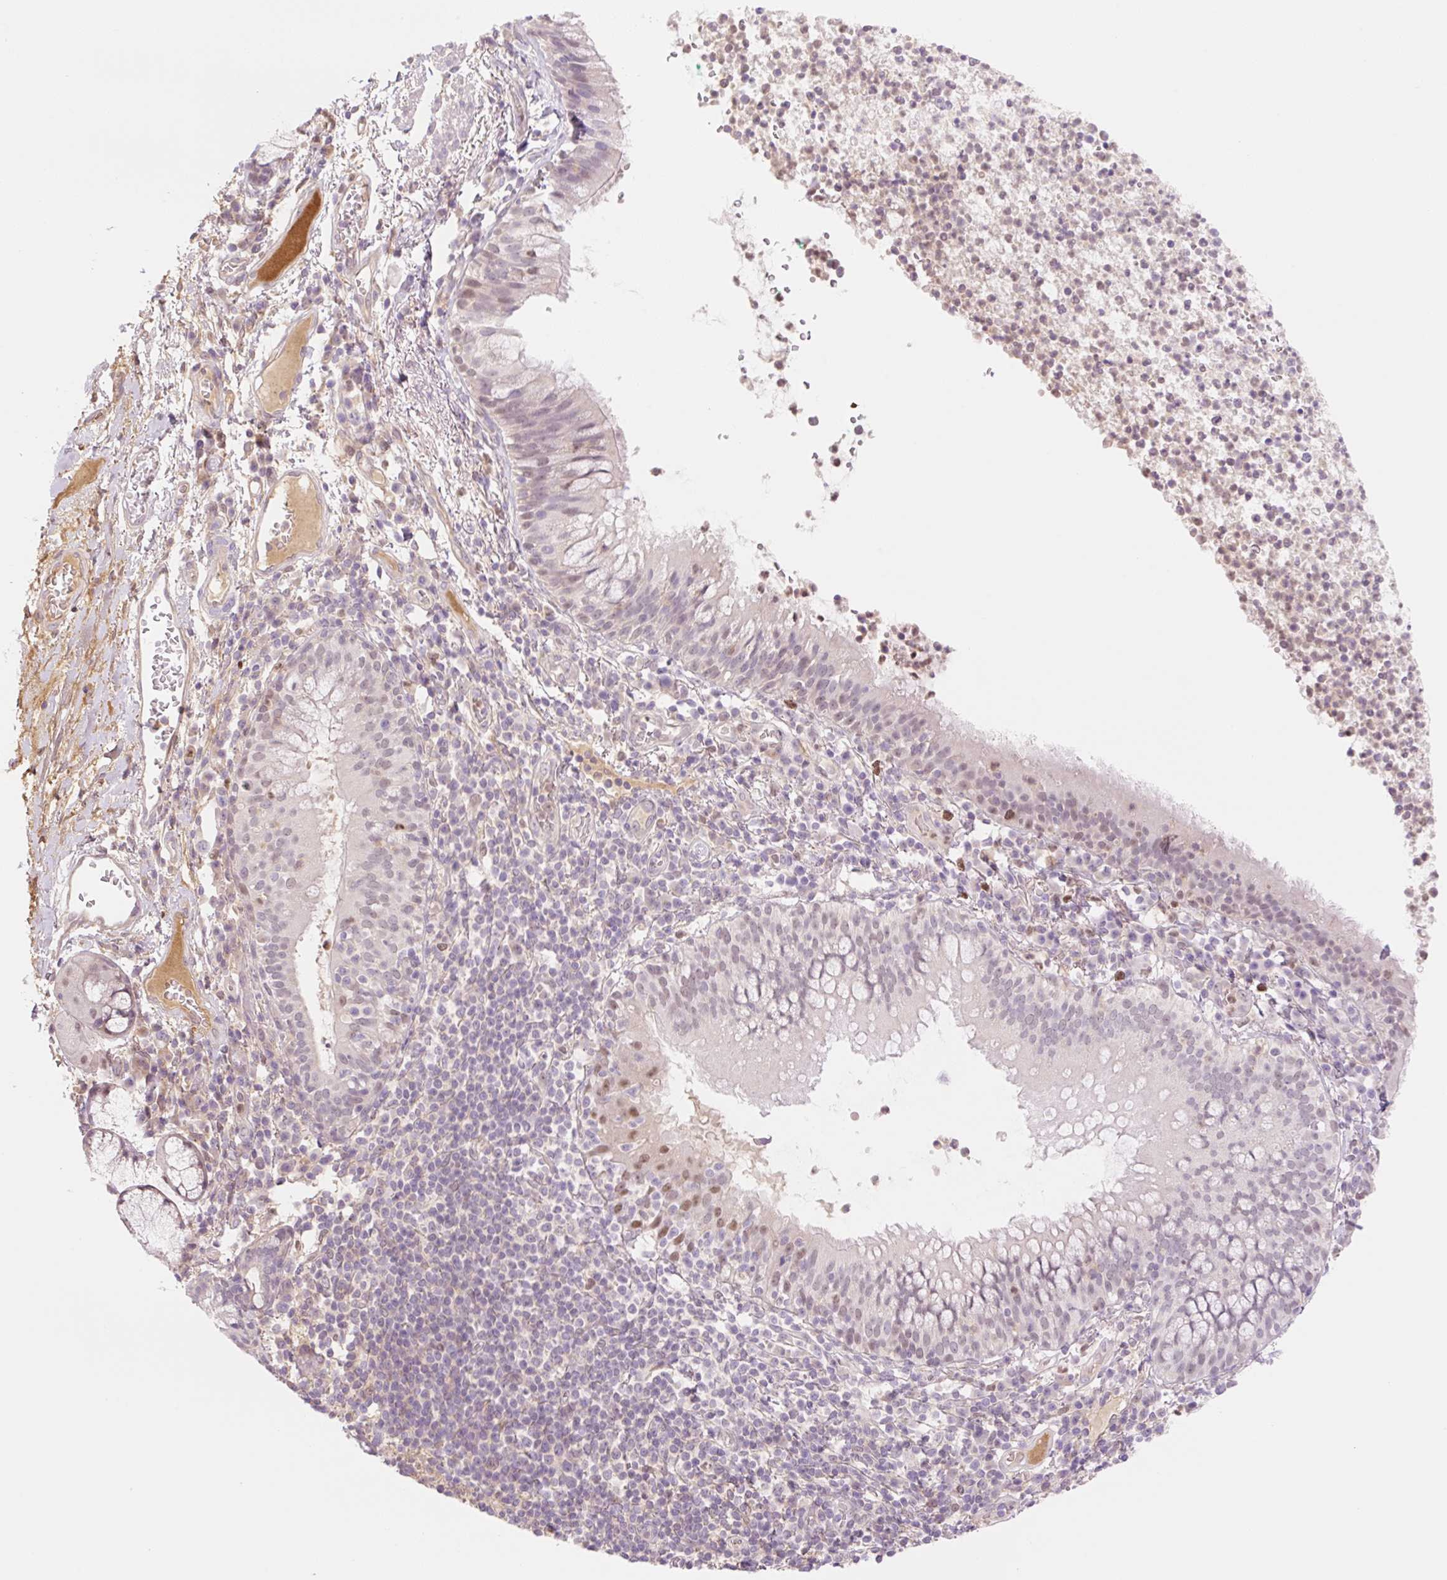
{"staining": {"intensity": "weak", "quantity": ">75%", "location": "nuclear"}, "tissue": "bronchus", "cell_type": "Respiratory epithelial cells", "image_type": "normal", "snomed": [{"axis": "morphology", "description": "Normal tissue, NOS"}, {"axis": "topography", "description": "Cartilage tissue"}, {"axis": "topography", "description": "Bronchus"}], "caption": "The photomicrograph exhibits a brown stain indicating the presence of a protein in the nuclear of respiratory epithelial cells in bronchus. Nuclei are stained in blue.", "gene": "HEBP1", "patient": {"sex": "male", "age": 56}}